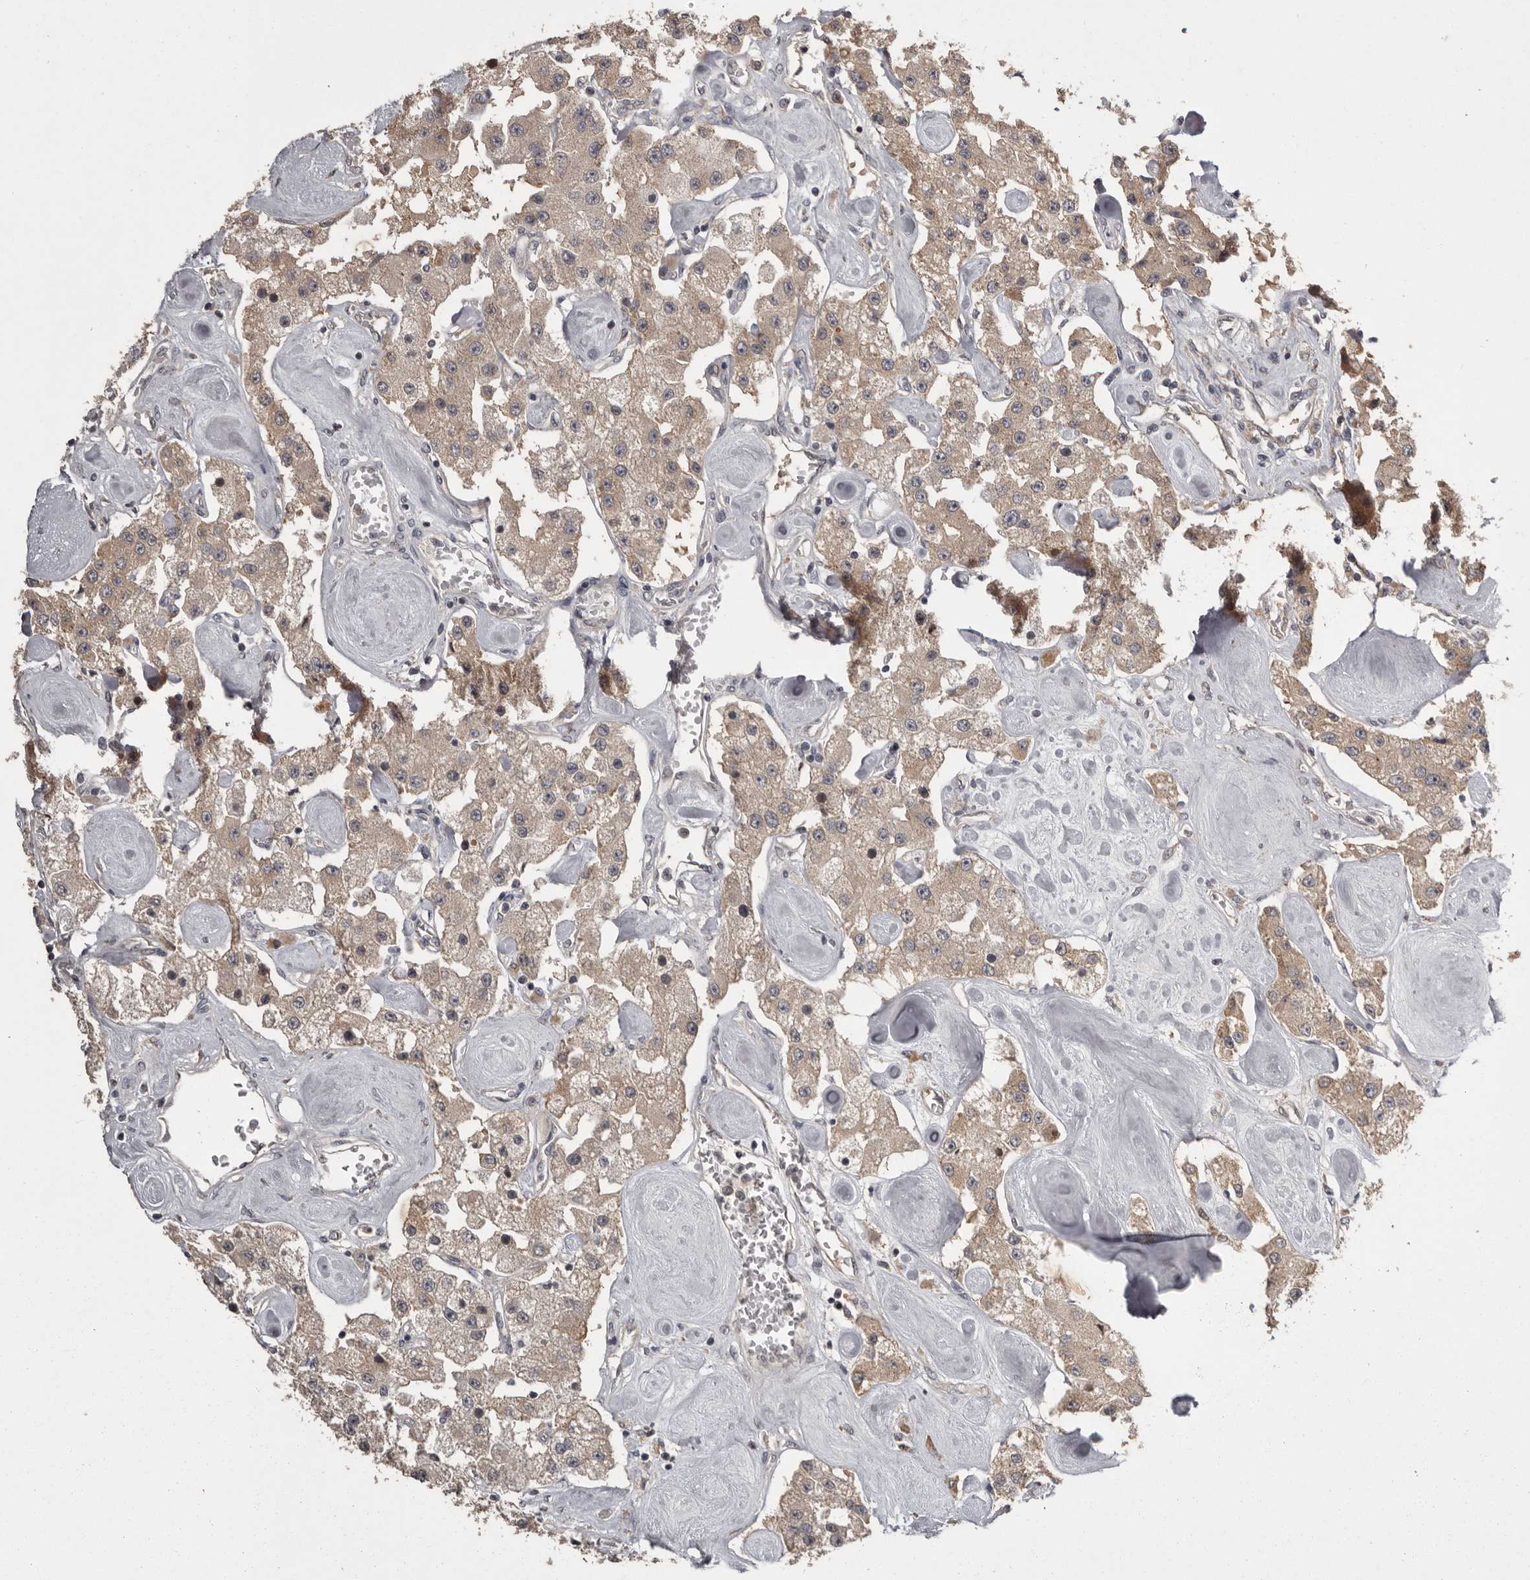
{"staining": {"intensity": "weak", "quantity": ">75%", "location": "cytoplasmic/membranous"}, "tissue": "carcinoid", "cell_type": "Tumor cells", "image_type": "cancer", "snomed": [{"axis": "morphology", "description": "Carcinoid, malignant, NOS"}, {"axis": "topography", "description": "Pancreas"}], "caption": "The photomicrograph shows a brown stain indicating the presence of a protein in the cytoplasmic/membranous of tumor cells in carcinoid.", "gene": "DARS1", "patient": {"sex": "male", "age": 41}}